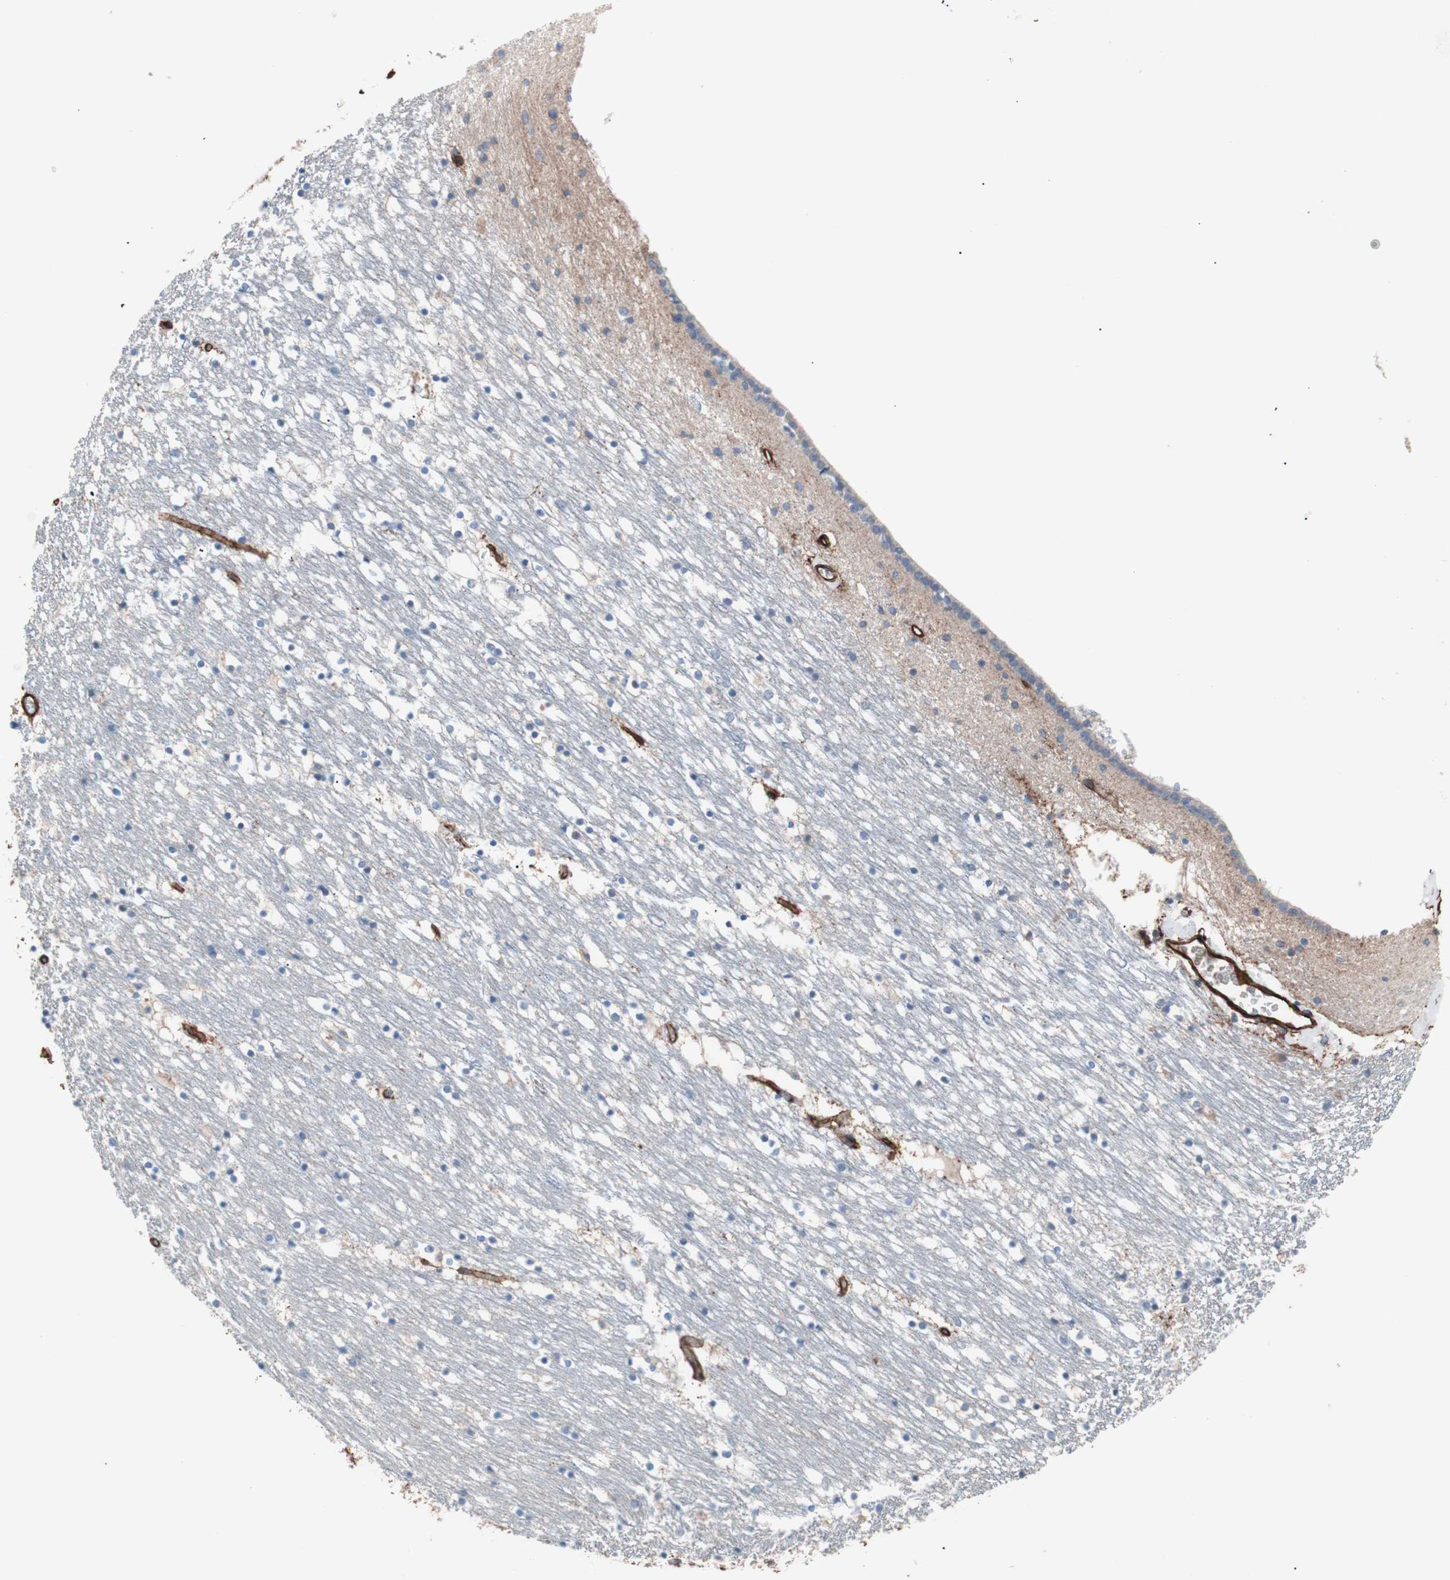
{"staining": {"intensity": "negative", "quantity": "none", "location": "none"}, "tissue": "caudate", "cell_type": "Glial cells", "image_type": "normal", "snomed": [{"axis": "morphology", "description": "Normal tissue, NOS"}, {"axis": "topography", "description": "Lateral ventricle wall"}], "caption": "A photomicrograph of human caudate is negative for staining in glial cells. The staining was performed using DAB to visualize the protein expression in brown, while the nuclei were stained in blue with hematoxylin (Magnification: 20x).", "gene": "SPINT1", "patient": {"sex": "male", "age": 45}}